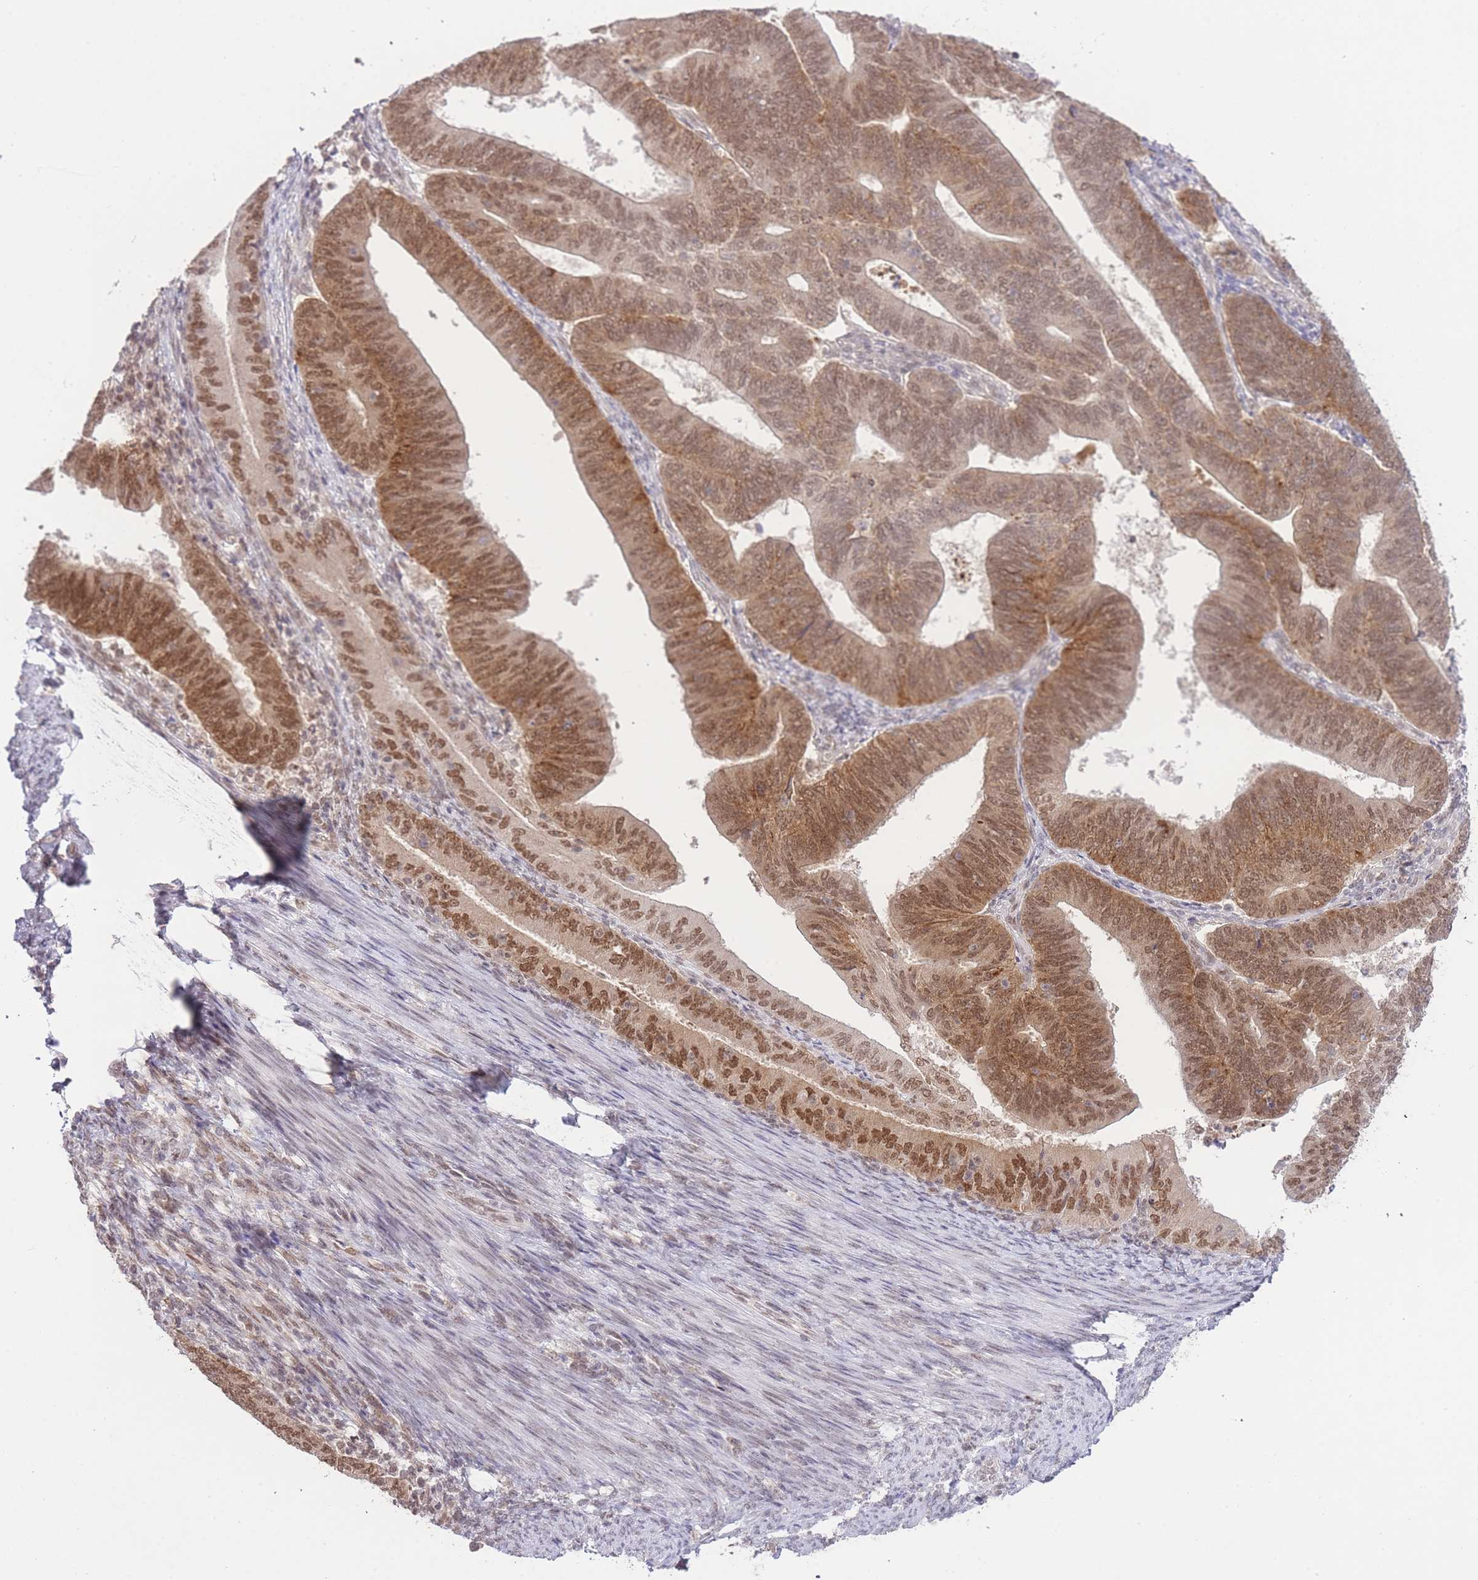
{"staining": {"intensity": "moderate", "quantity": ">75%", "location": "cytoplasmic/membranous,nuclear"}, "tissue": "endometrial cancer", "cell_type": "Tumor cells", "image_type": "cancer", "snomed": [{"axis": "morphology", "description": "Adenocarcinoma, NOS"}, {"axis": "topography", "description": "Endometrium"}], "caption": "The micrograph demonstrates staining of endometrial cancer, revealing moderate cytoplasmic/membranous and nuclear protein expression (brown color) within tumor cells. Nuclei are stained in blue.", "gene": "TMED3", "patient": {"sex": "female", "age": 70}}